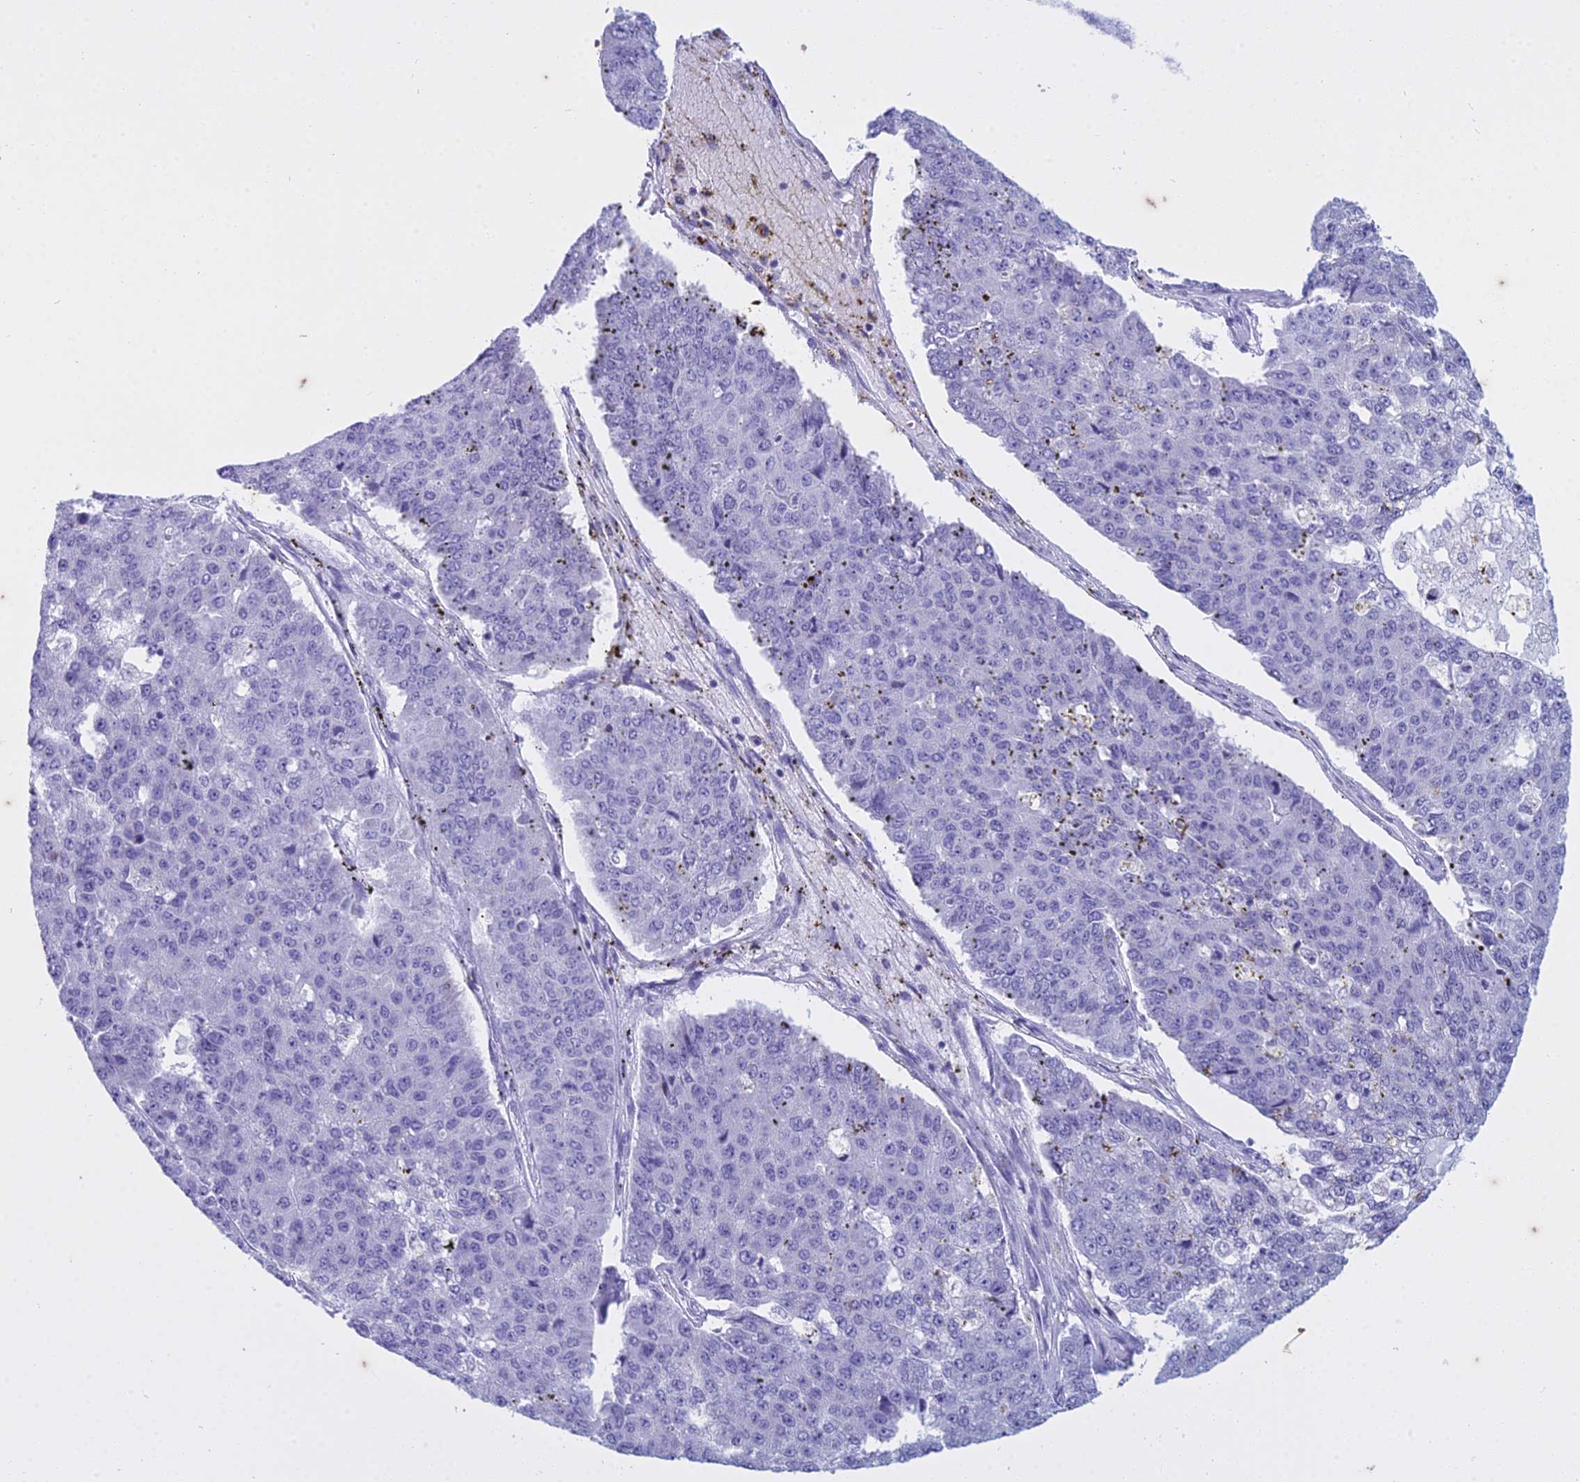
{"staining": {"intensity": "negative", "quantity": "none", "location": "none"}, "tissue": "pancreatic cancer", "cell_type": "Tumor cells", "image_type": "cancer", "snomed": [{"axis": "morphology", "description": "Adenocarcinoma, NOS"}, {"axis": "topography", "description": "Pancreas"}], "caption": "The photomicrograph reveals no staining of tumor cells in pancreatic cancer (adenocarcinoma). The staining was performed using DAB (3,3'-diaminobenzidine) to visualize the protein expression in brown, while the nuclei were stained in blue with hematoxylin (Magnification: 20x).", "gene": "HMGB4", "patient": {"sex": "male", "age": 50}}